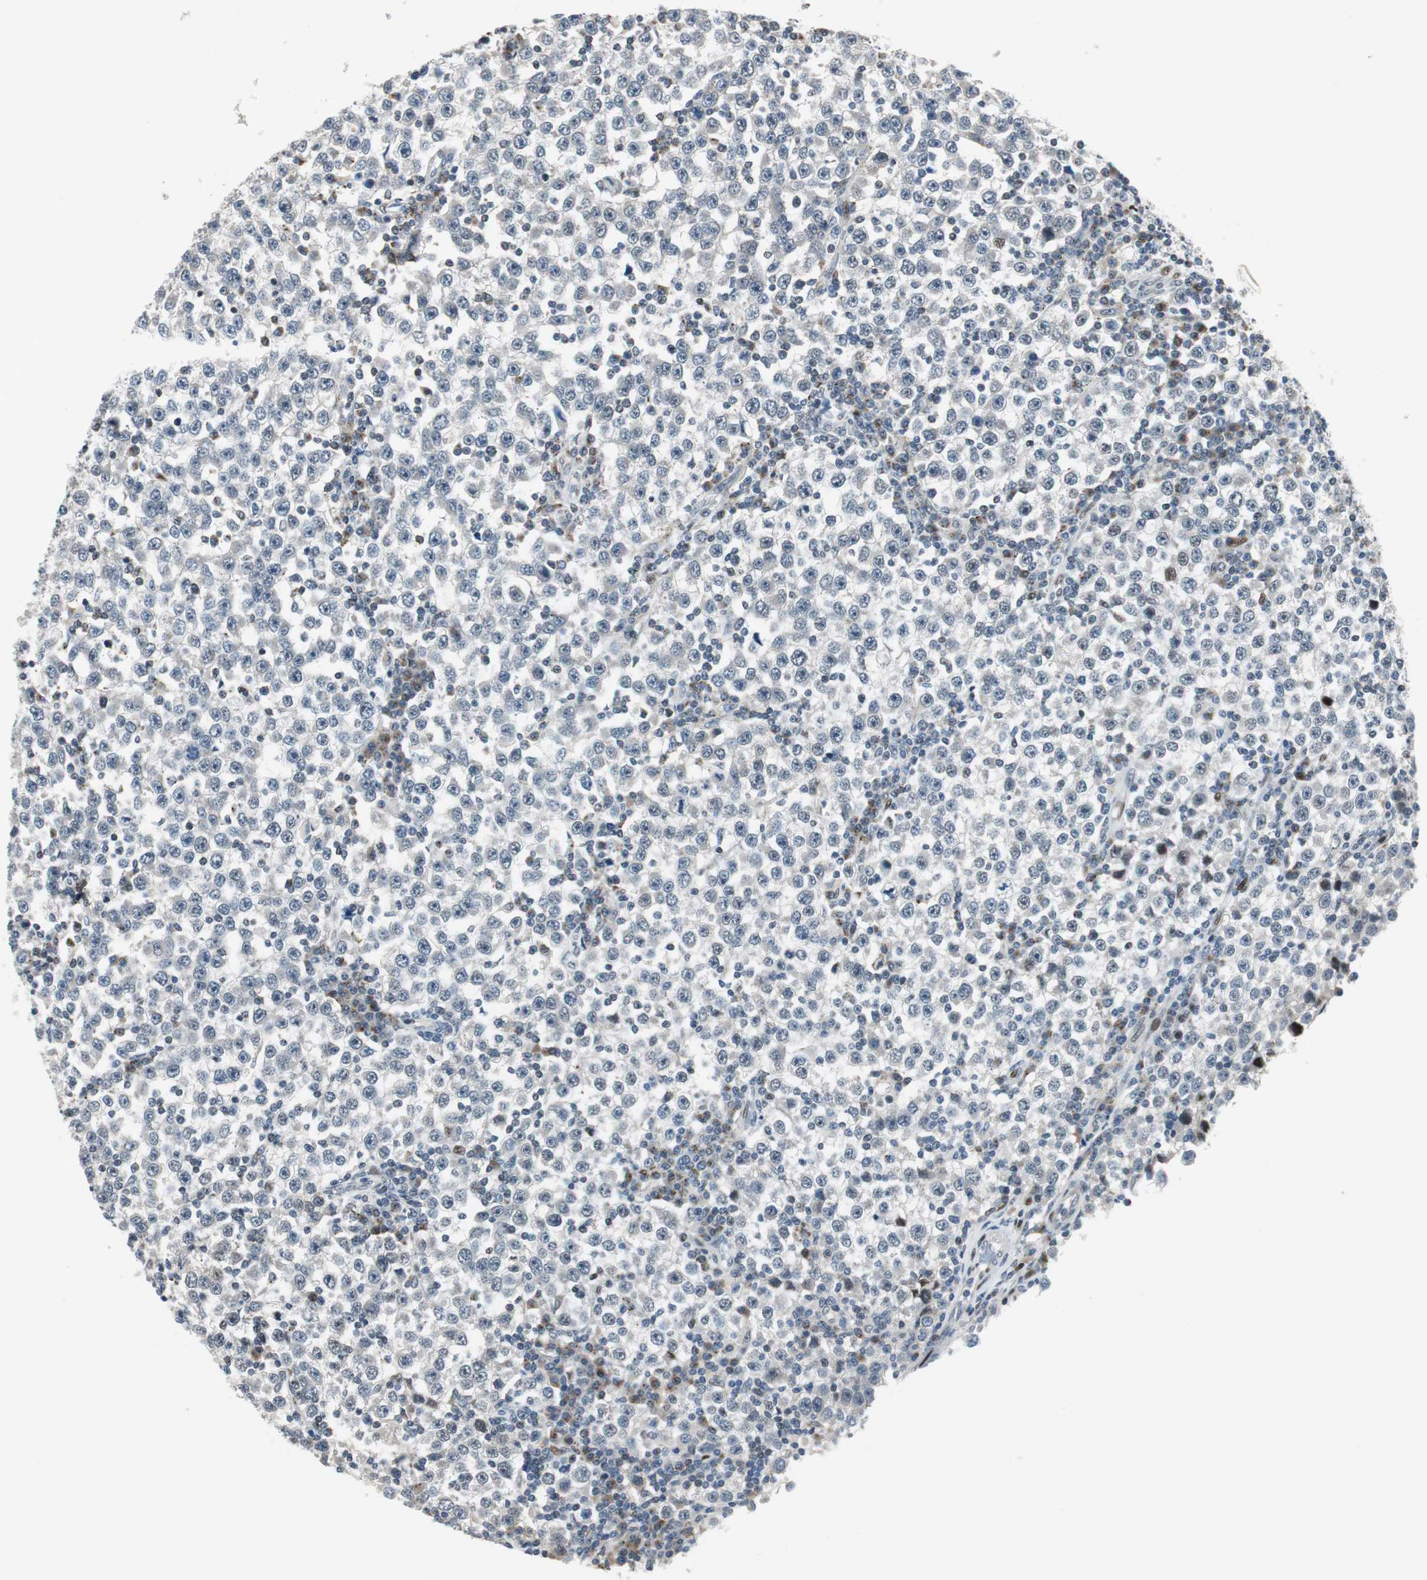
{"staining": {"intensity": "negative", "quantity": "none", "location": "none"}, "tissue": "testis cancer", "cell_type": "Tumor cells", "image_type": "cancer", "snomed": [{"axis": "morphology", "description": "Seminoma, NOS"}, {"axis": "topography", "description": "Testis"}], "caption": "An immunohistochemistry micrograph of testis cancer (seminoma) is shown. There is no staining in tumor cells of testis cancer (seminoma).", "gene": "AJUBA", "patient": {"sex": "male", "age": 65}}